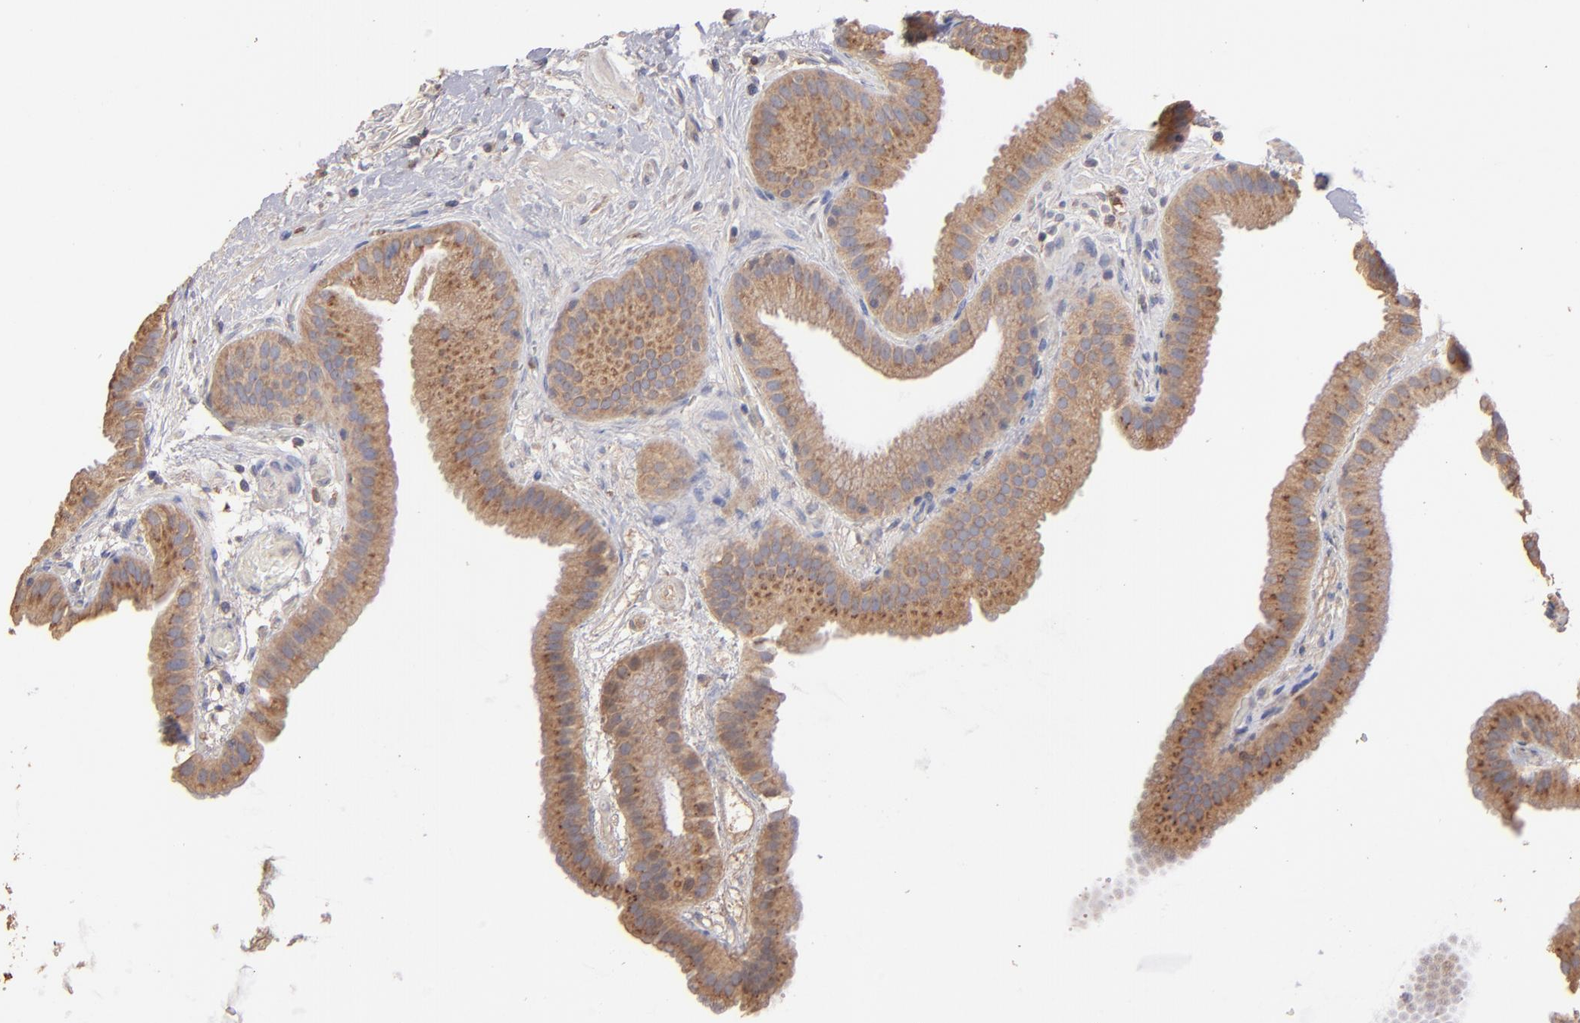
{"staining": {"intensity": "moderate", "quantity": ">75%", "location": "cytoplasmic/membranous"}, "tissue": "gallbladder", "cell_type": "Glandular cells", "image_type": "normal", "snomed": [{"axis": "morphology", "description": "Normal tissue, NOS"}, {"axis": "topography", "description": "Gallbladder"}], "caption": "This micrograph displays immunohistochemistry (IHC) staining of benign human gallbladder, with medium moderate cytoplasmic/membranous positivity in about >75% of glandular cells.", "gene": "NFKBIE", "patient": {"sex": "female", "age": 63}}